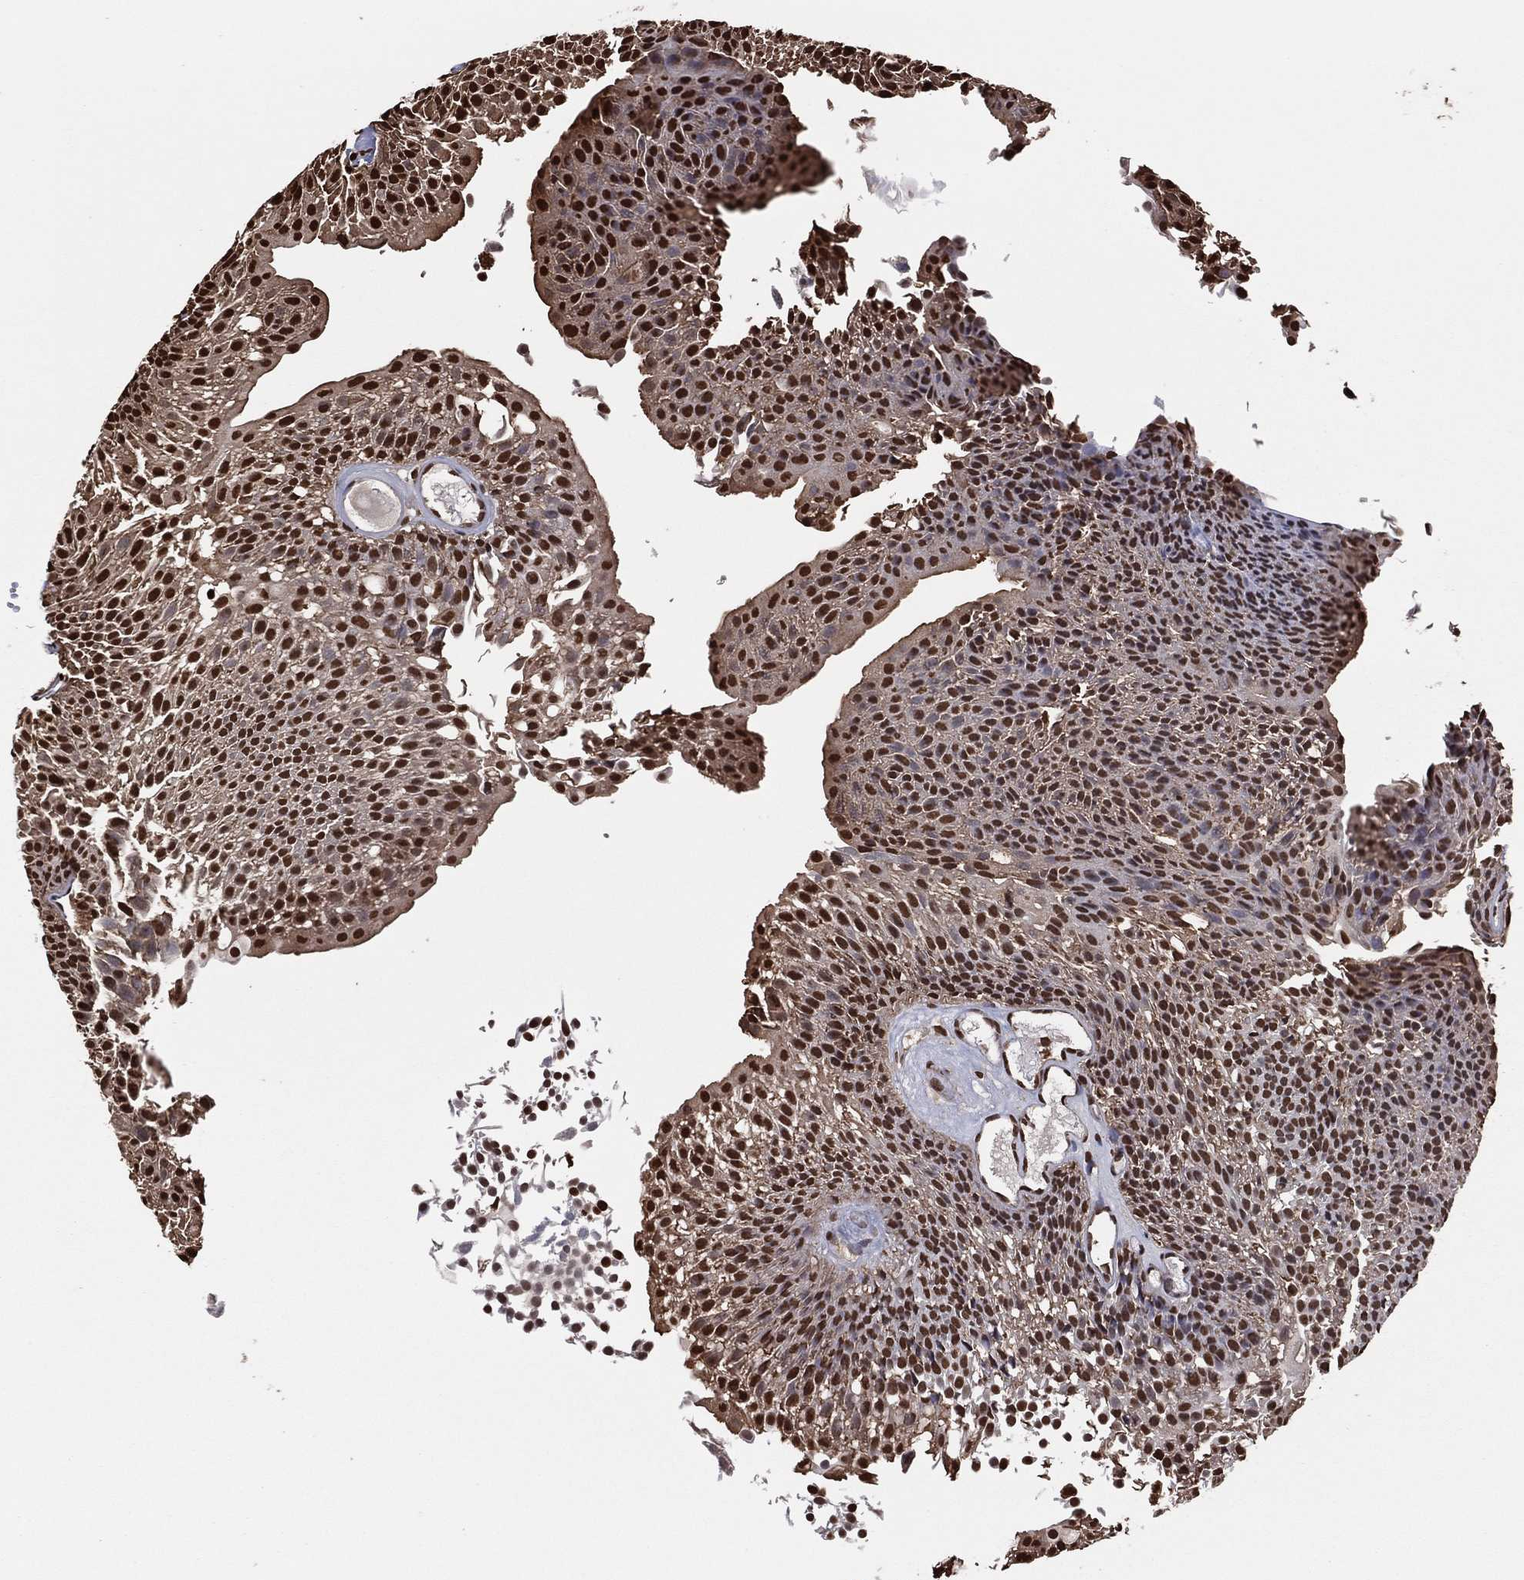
{"staining": {"intensity": "strong", "quantity": ">75%", "location": "nuclear"}, "tissue": "urothelial cancer", "cell_type": "Tumor cells", "image_type": "cancer", "snomed": [{"axis": "morphology", "description": "Urothelial carcinoma, Low grade"}, {"axis": "topography", "description": "Urinary bladder"}], "caption": "Strong nuclear staining for a protein is present in approximately >75% of tumor cells of low-grade urothelial carcinoma using immunohistochemistry.", "gene": "GAPDH", "patient": {"sex": "male", "age": 52}}